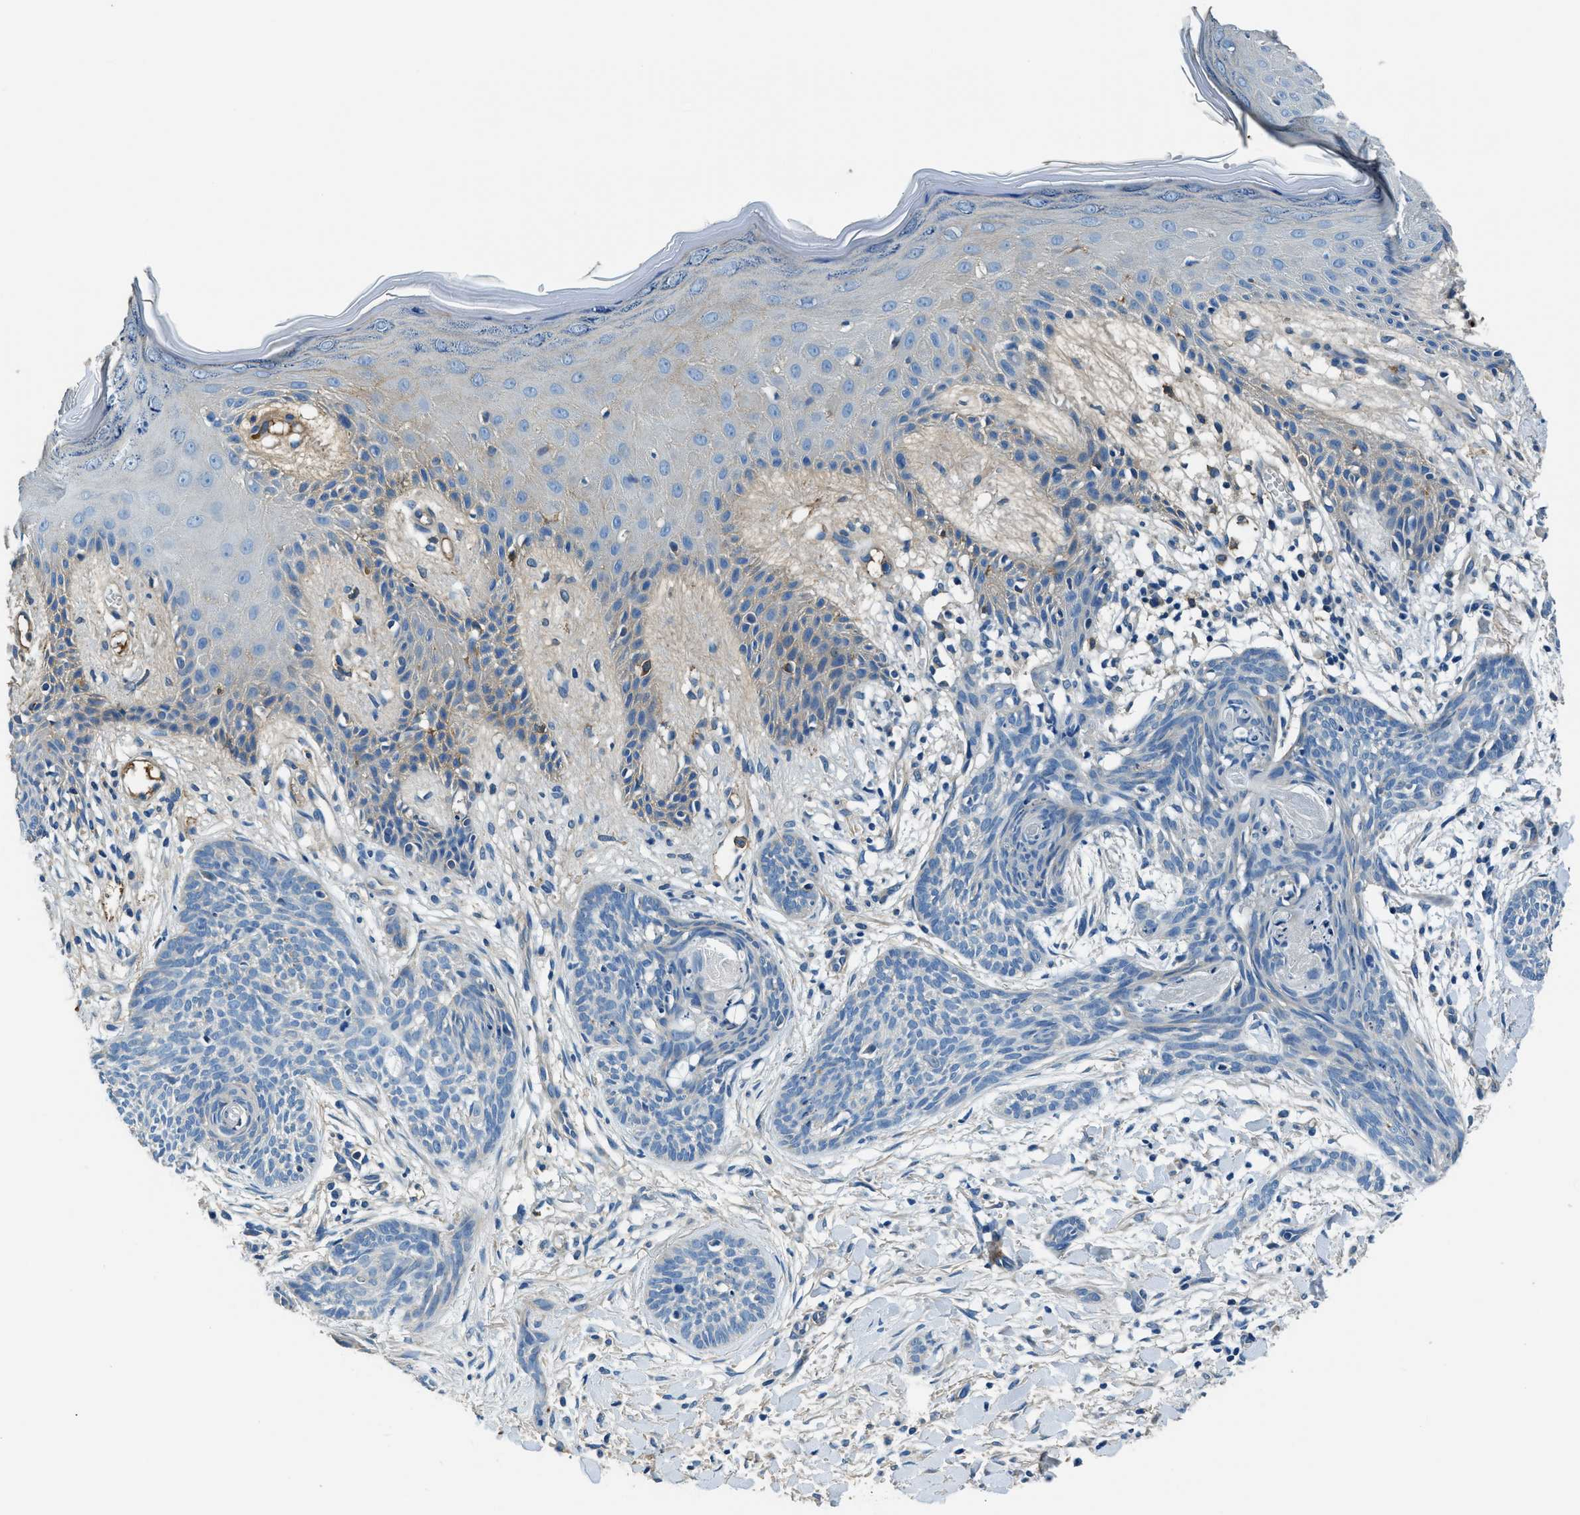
{"staining": {"intensity": "negative", "quantity": "none", "location": "none"}, "tissue": "skin cancer", "cell_type": "Tumor cells", "image_type": "cancer", "snomed": [{"axis": "morphology", "description": "Basal cell carcinoma"}, {"axis": "topography", "description": "Skin"}], "caption": "Immunohistochemistry (IHC) photomicrograph of skin cancer (basal cell carcinoma) stained for a protein (brown), which demonstrates no expression in tumor cells.", "gene": "TMEM186", "patient": {"sex": "female", "age": 59}}